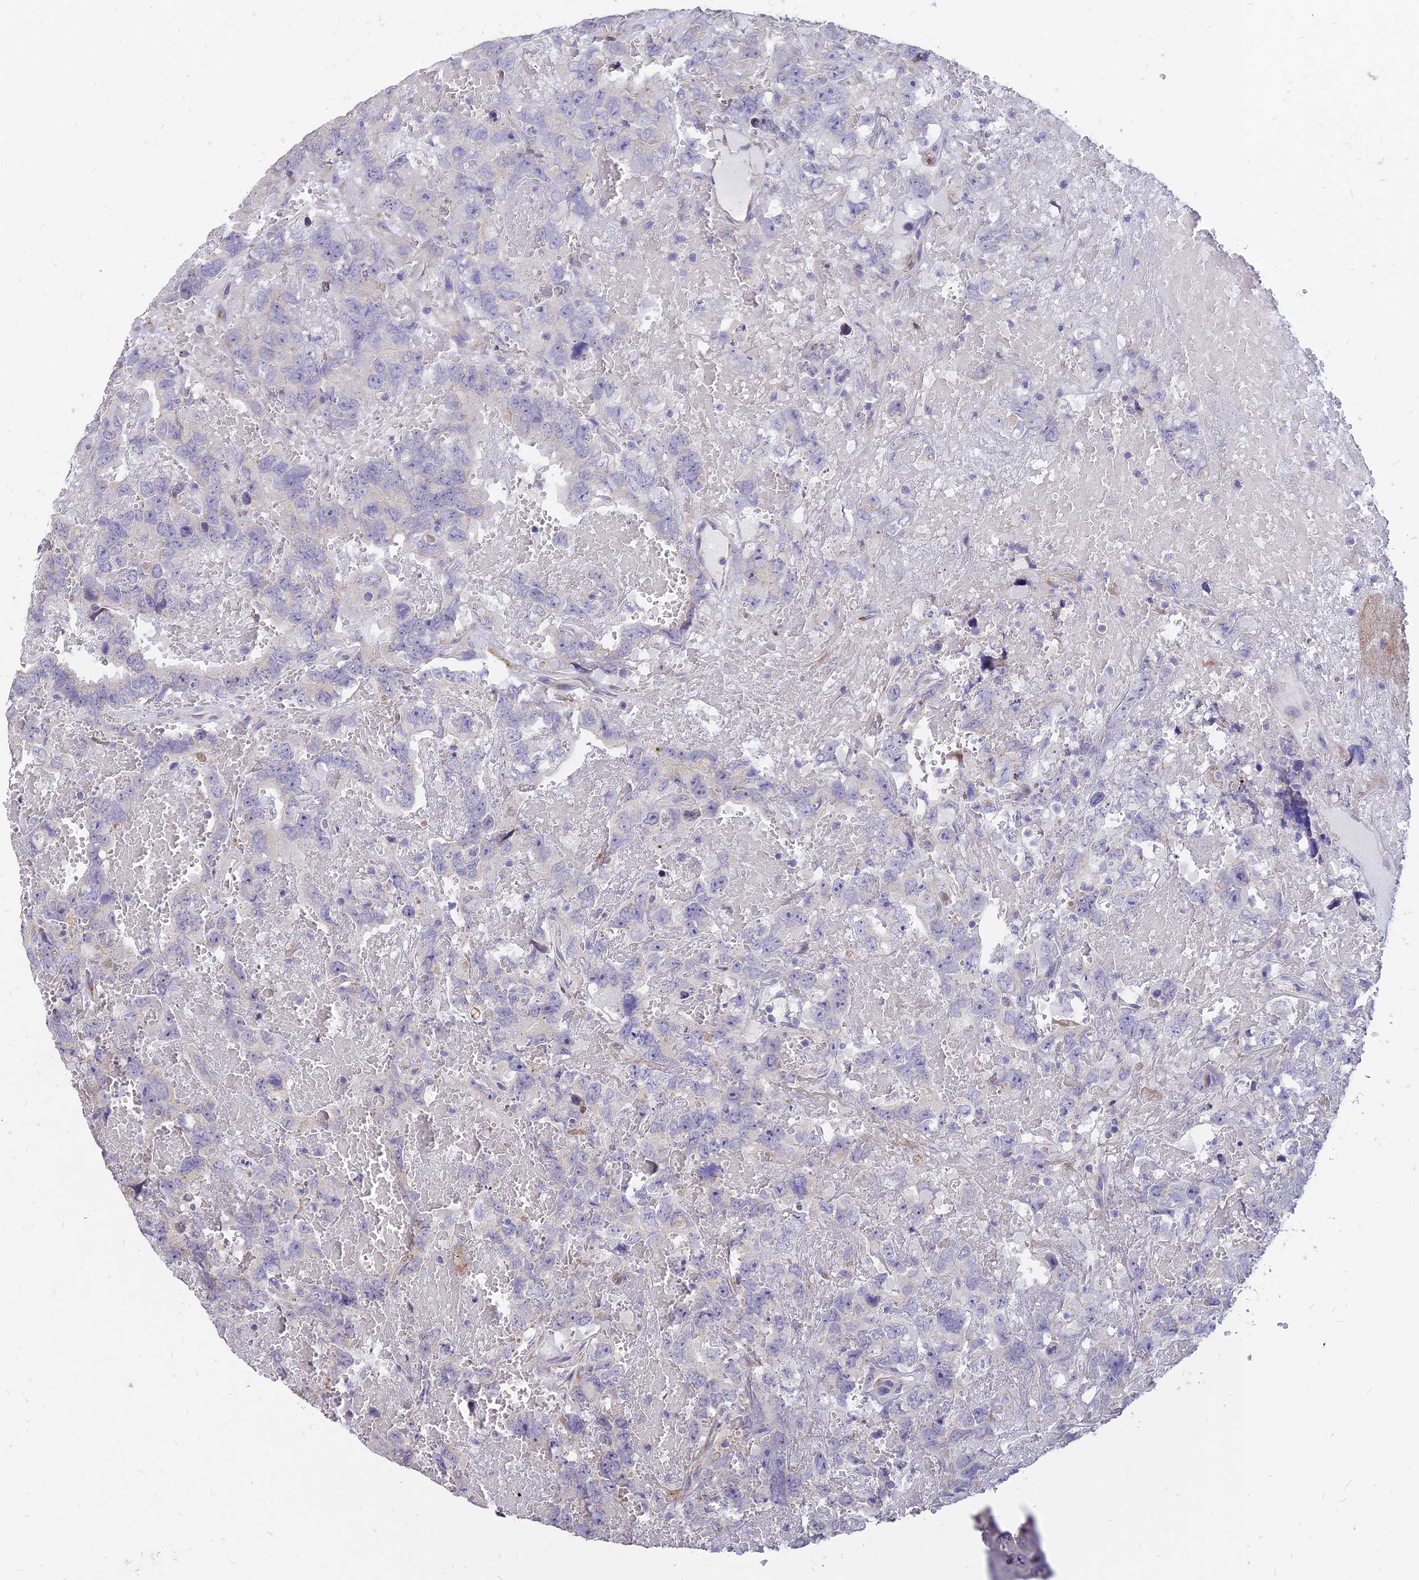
{"staining": {"intensity": "negative", "quantity": "none", "location": "none"}, "tissue": "testis cancer", "cell_type": "Tumor cells", "image_type": "cancer", "snomed": [{"axis": "morphology", "description": "Carcinoma, Embryonal, NOS"}, {"axis": "topography", "description": "Testis"}], "caption": "IHC photomicrograph of neoplastic tissue: testis cancer (embryonal carcinoma) stained with DAB displays no significant protein staining in tumor cells. The staining was performed using DAB to visualize the protein expression in brown, while the nuclei were stained in blue with hematoxylin (Magnification: 20x).", "gene": "ST3GAL6", "patient": {"sex": "male", "age": 45}}